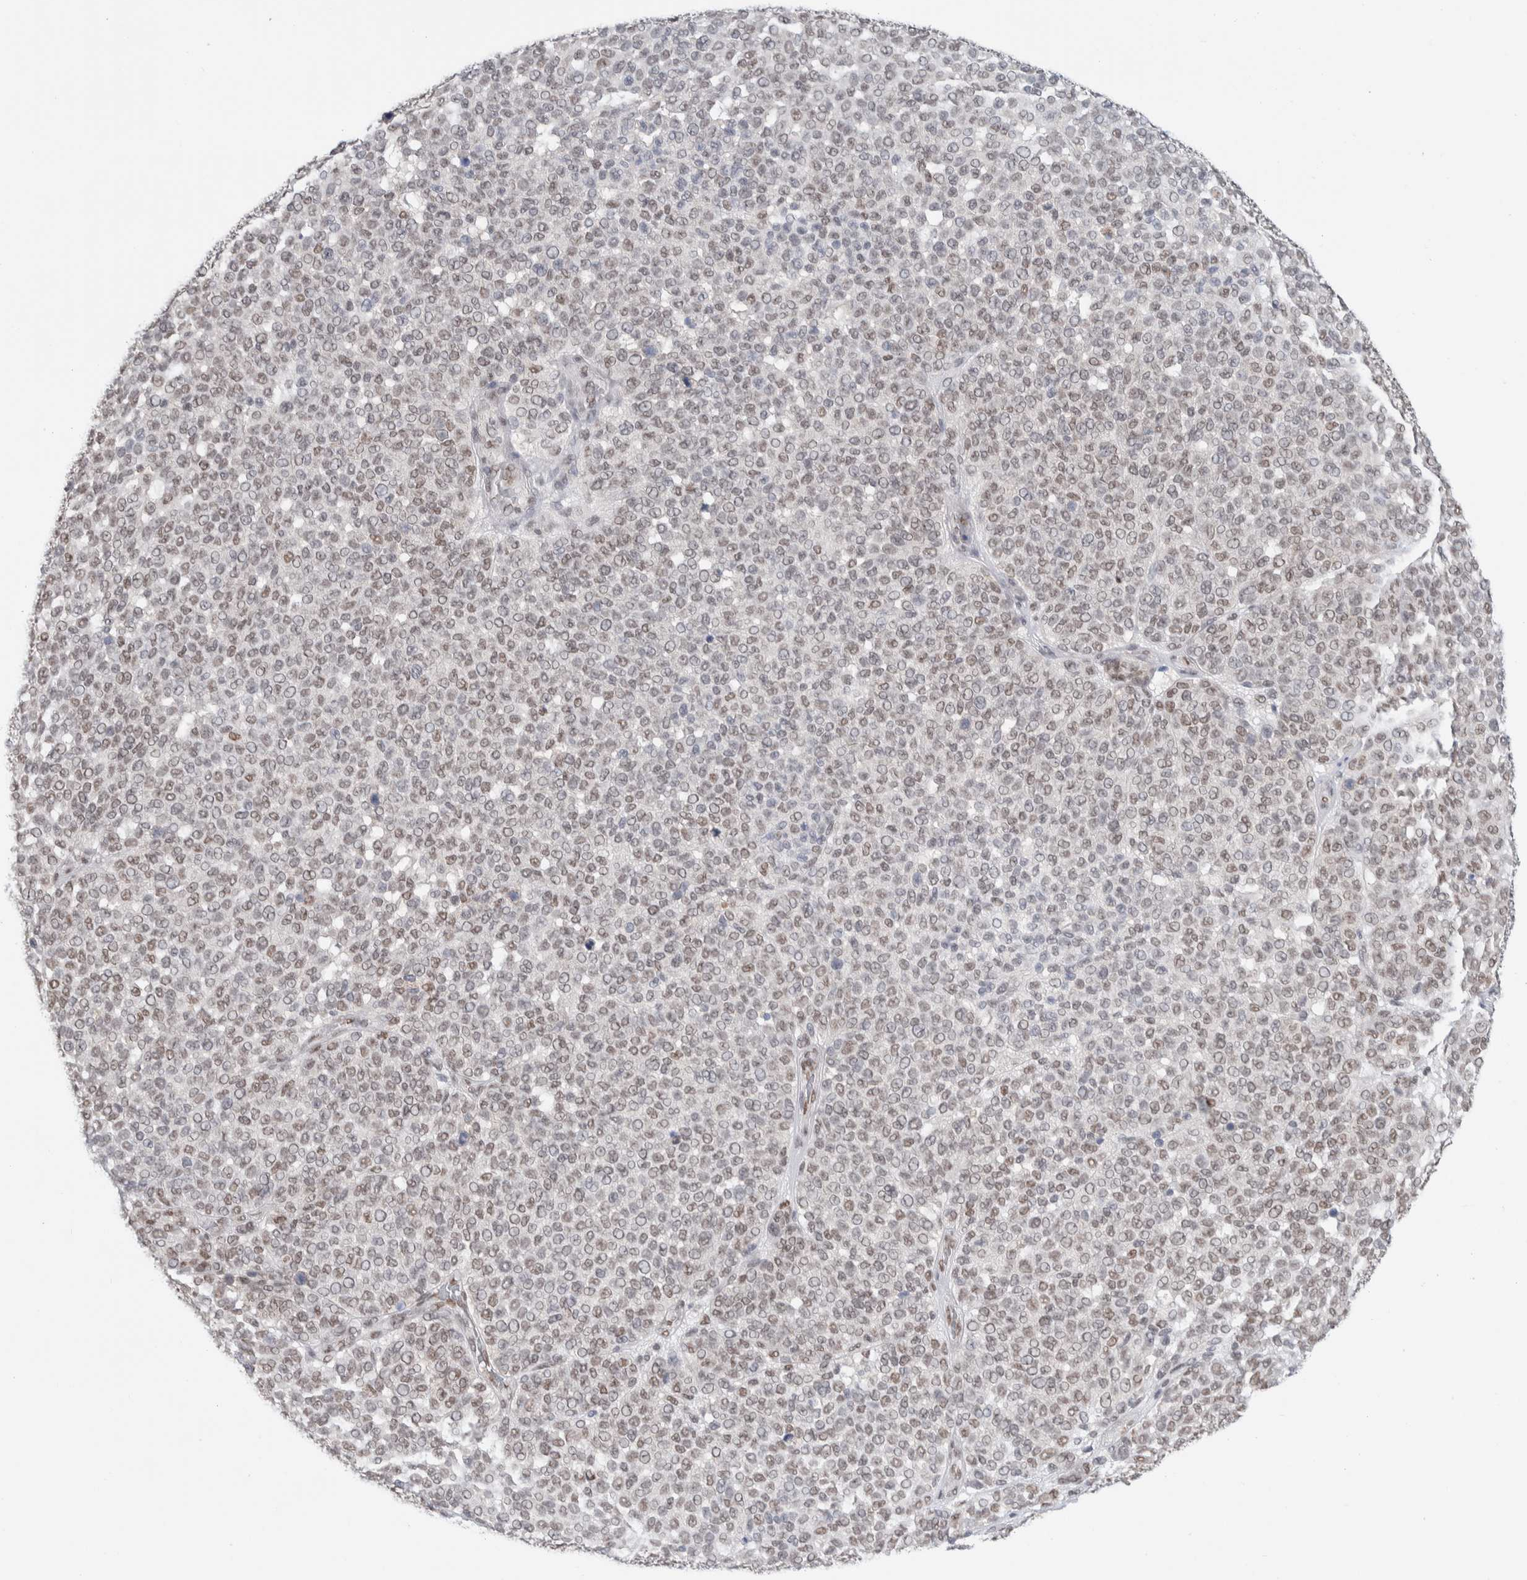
{"staining": {"intensity": "weak", "quantity": "25%-75%", "location": "nuclear"}, "tissue": "melanoma", "cell_type": "Tumor cells", "image_type": "cancer", "snomed": [{"axis": "morphology", "description": "Malignant melanoma, NOS"}, {"axis": "topography", "description": "Skin"}], "caption": "Weak nuclear staining for a protein is appreciated in approximately 25%-75% of tumor cells of melanoma using IHC.", "gene": "PRMT1", "patient": {"sex": "male", "age": 59}}